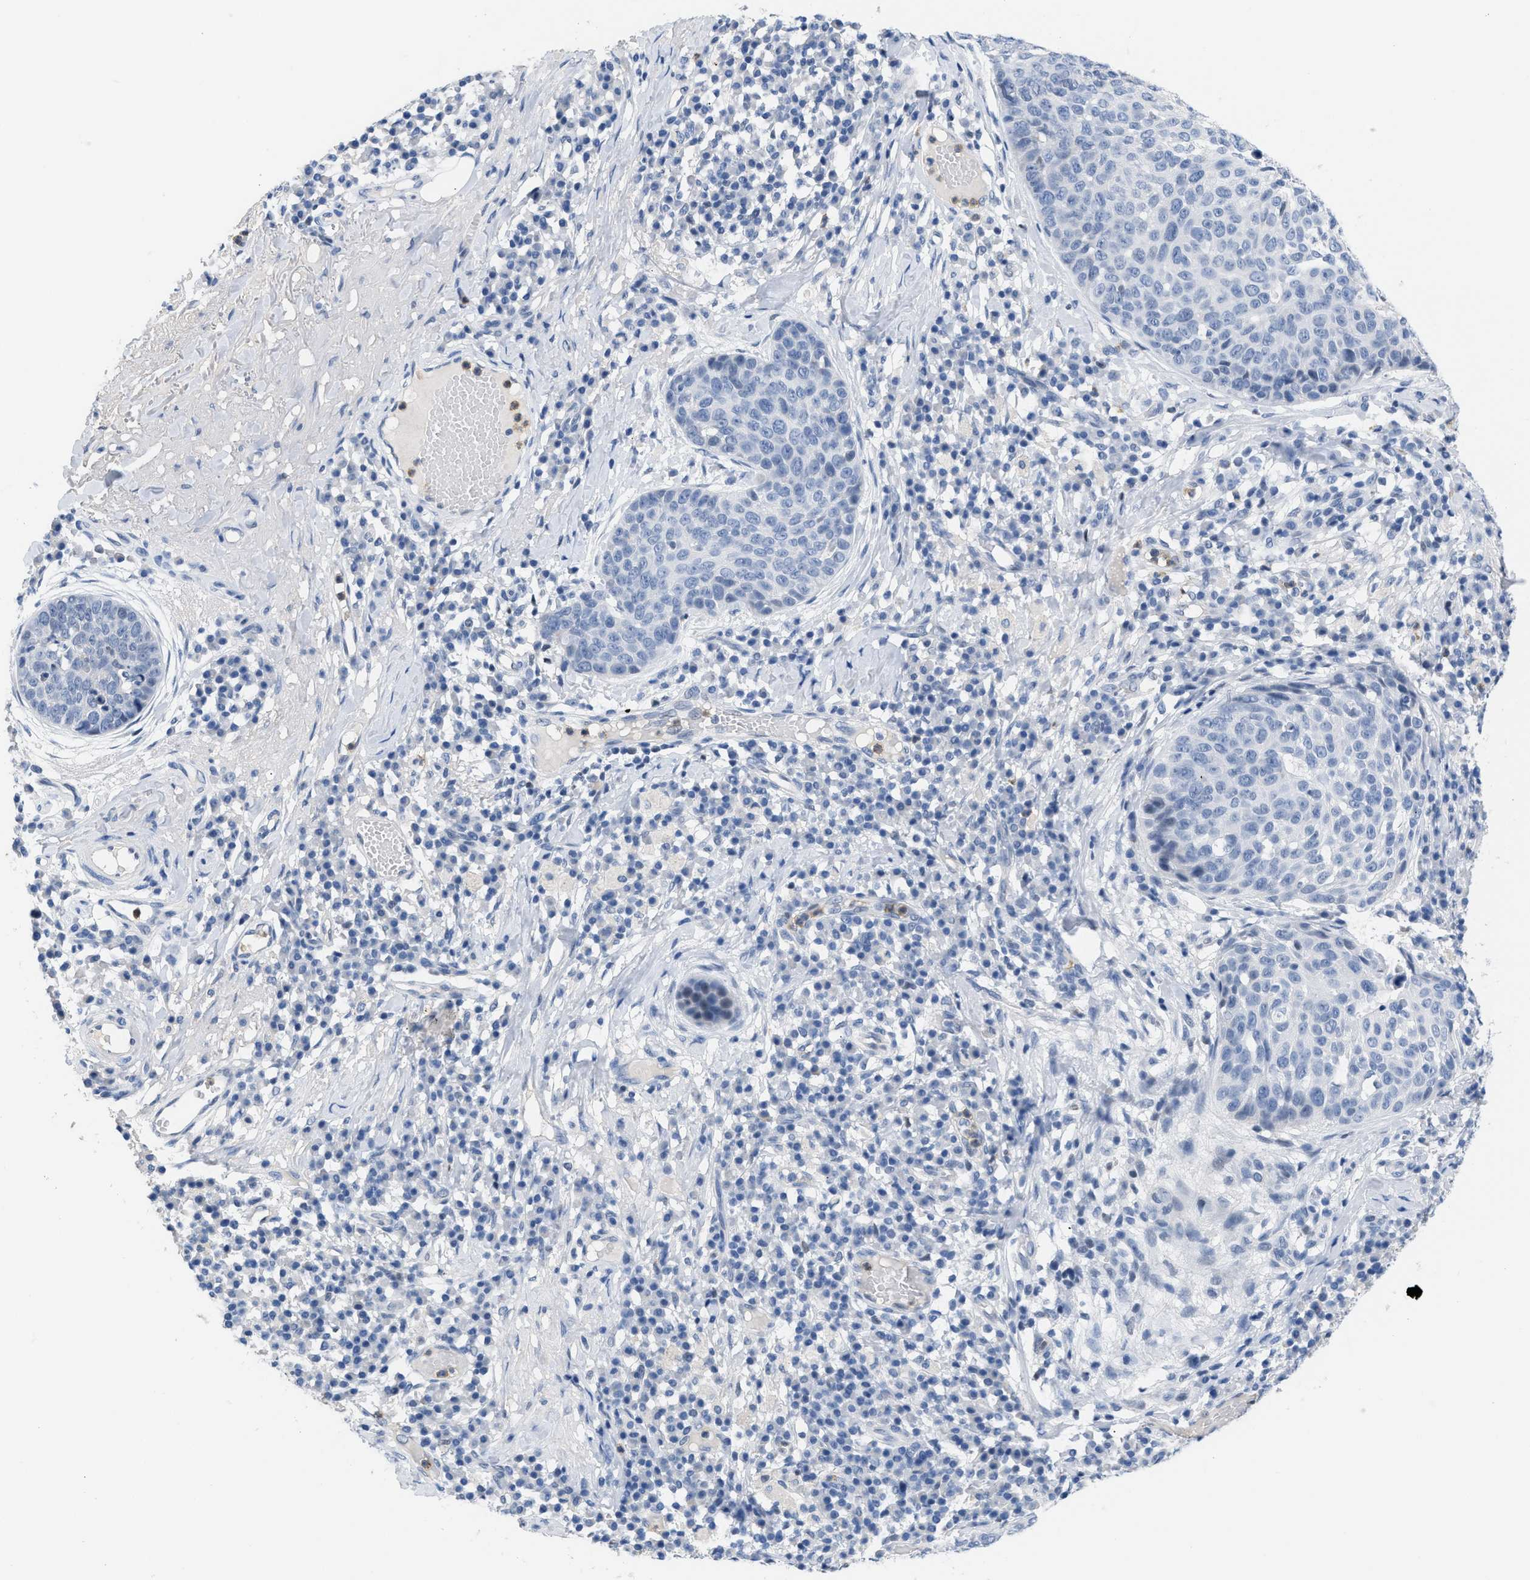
{"staining": {"intensity": "negative", "quantity": "none", "location": "none"}, "tissue": "skin cancer", "cell_type": "Tumor cells", "image_type": "cancer", "snomed": [{"axis": "morphology", "description": "Squamous cell carcinoma in situ, NOS"}, {"axis": "morphology", "description": "Squamous cell carcinoma, NOS"}, {"axis": "topography", "description": "Skin"}], "caption": "A histopathology image of human skin squamous cell carcinoma in situ is negative for staining in tumor cells.", "gene": "BOLL", "patient": {"sex": "male", "age": 93}}